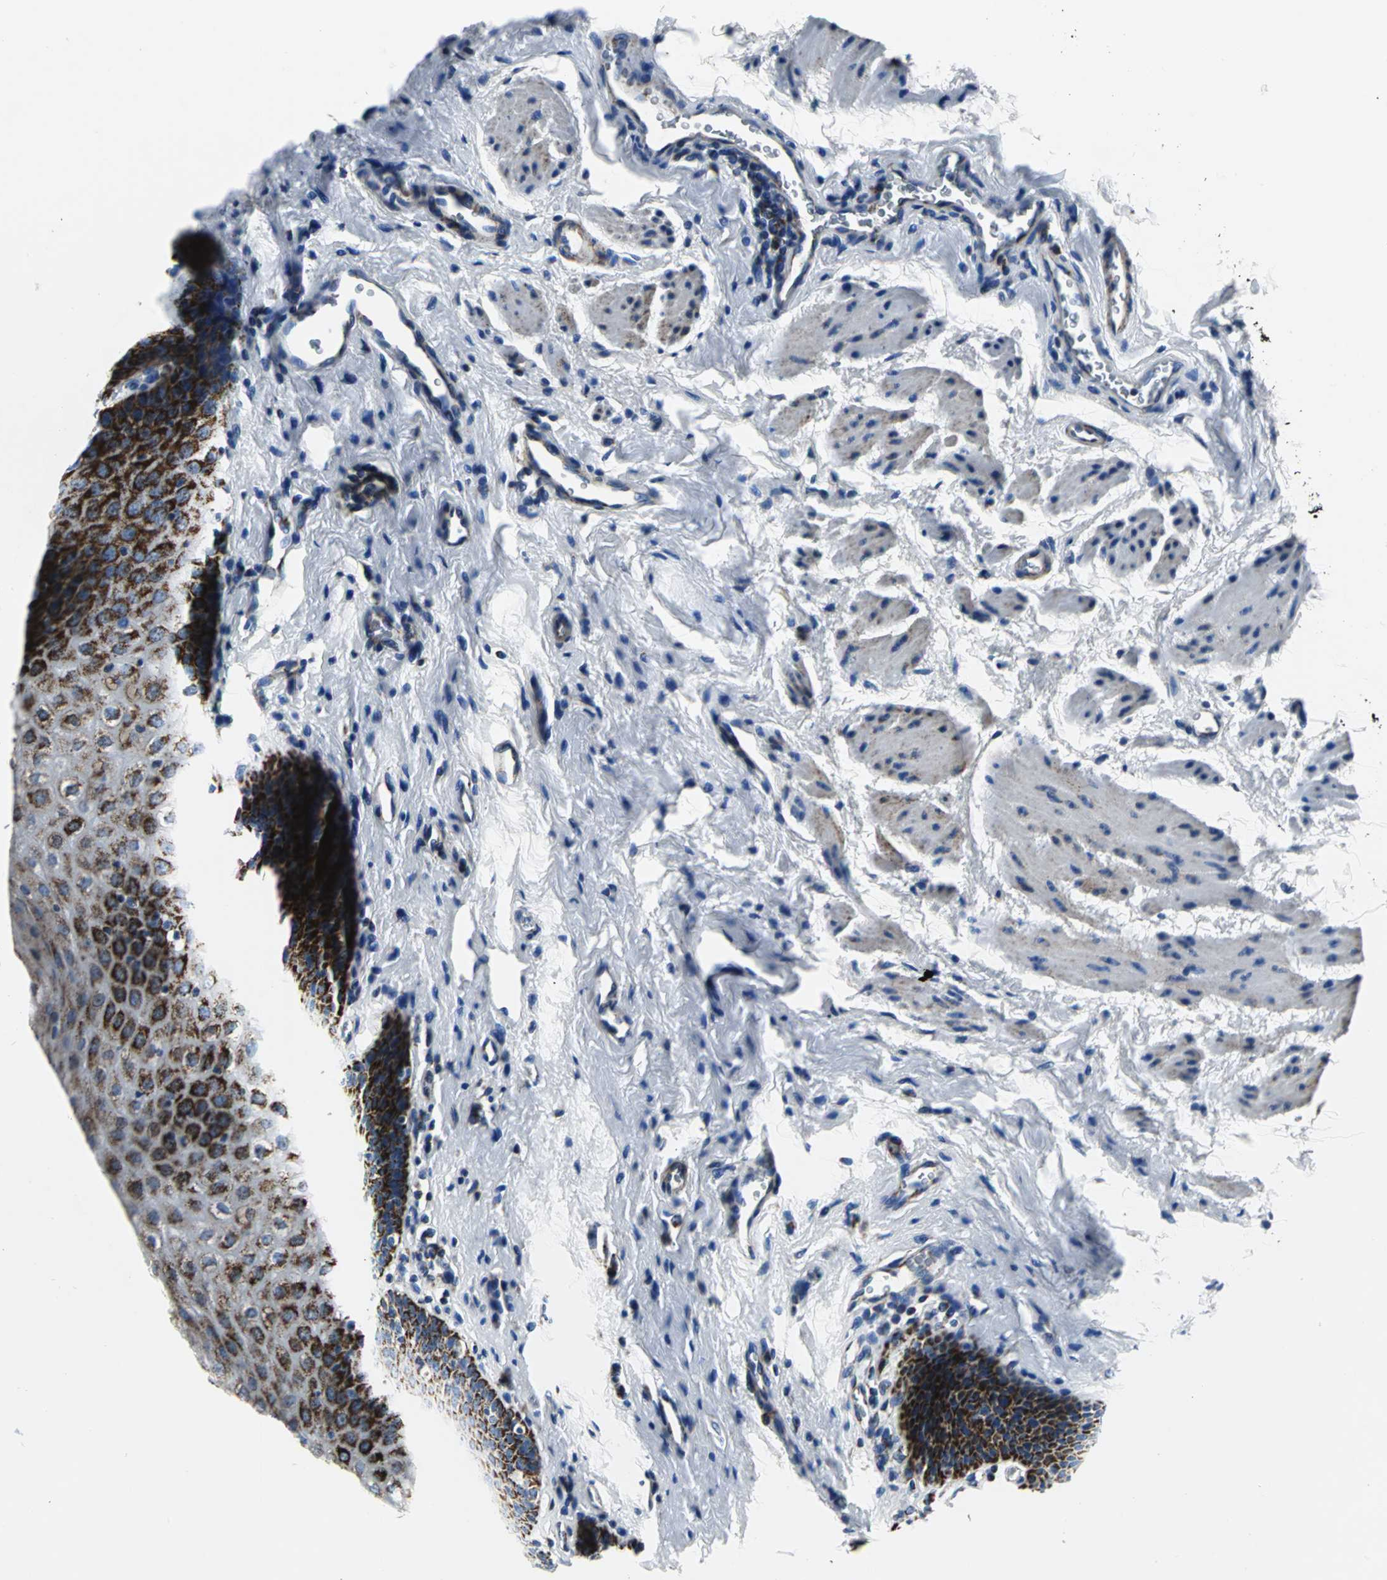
{"staining": {"intensity": "moderate", "quantity": ">75%", "location": "cytoplasmic/membranous"}, "tissue": "esophagus", "cell_type": "Squamous epithelial cells", "image_type": "normal", "snomed": [{"axis": "morphology", "description": "Normal tissue, NOS"}, {"axis": "topography", "description": "Esophagus"}], "caption": "Immunohistochemistry of unremarkable esophagus shows medium levels of moderate cytoplasmic/membranous positivity in about >75% of squamous epithelial cells. (DAB = brown stain, brightfield microscopy at high magnification).", "gene": "IFI6", "patient": {"sex": "female", "age": 61}}